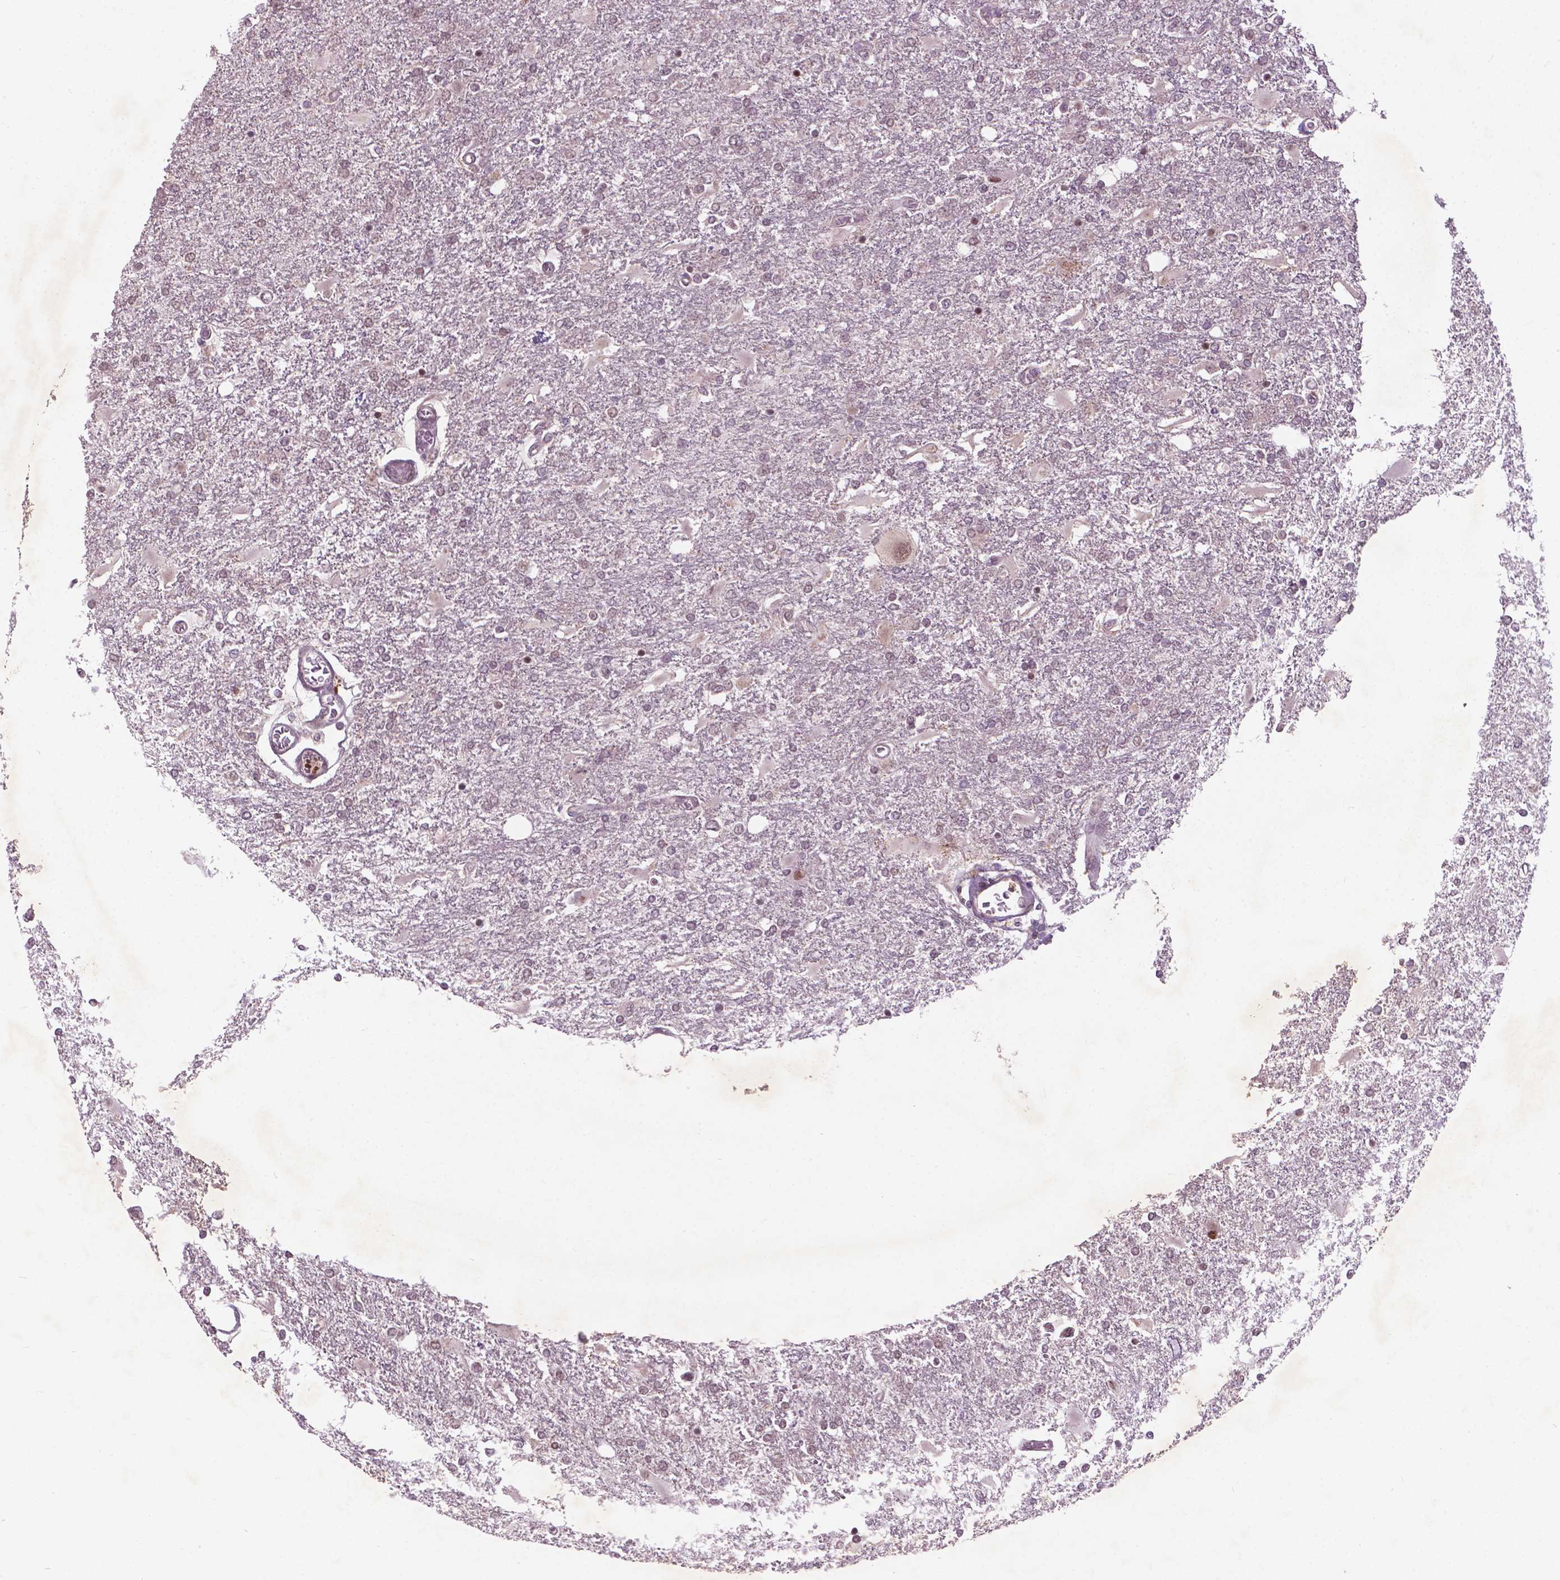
{"staining": {"intensity": "weak", "quantity": ">75%", "location": "nuclear"}, "tissue": "glioma", "cell_type": "Tumor cells", "image_type": "cancer", "snomed": [{"axis": "morphology", "description": "Glioma, malignant, High grade"}, {"axis": "topography", "description": "Cerebral cortex"}], "caption": "Human glioma stained with a protein marker reveals weak staining in tumor cells.", "gene": "NFAT5", "patient": {"sex": "male", "age": 79}}